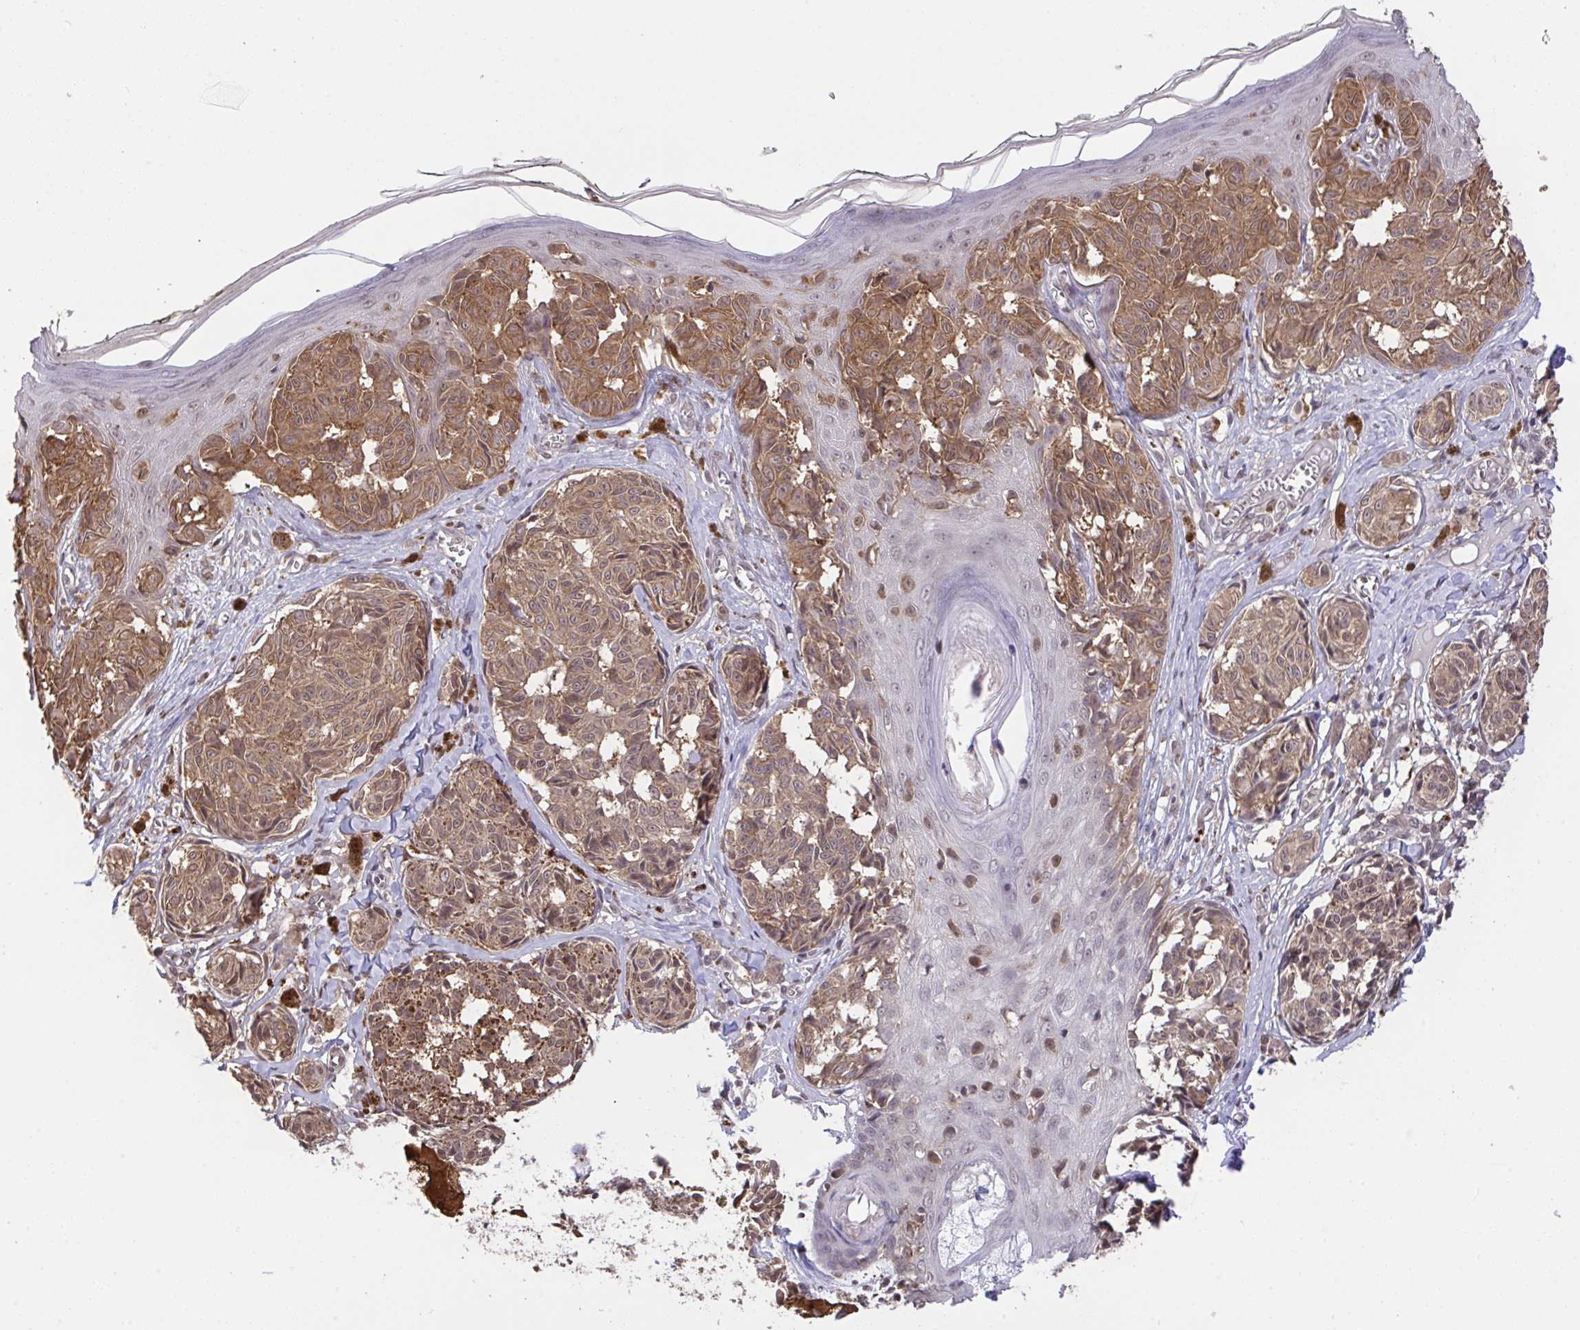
{"staining": {"intensity": "moderate", "quantity": ">75%", "location": "cytoplasmic/membranous,nuclear"}, "tissue": "melanoma", "cell_type": "Tumor cells", "image_type": "cancer", "snomed": [{"axis": "morphology", "description": "Malignant melanoma, NOS"}, {"axis": "topography", "description": "Skin"}], "caption": "Immunohistochemistry of melanoma exhibits medium levels of moderate cytoplasmic/membranous and nuclear staining in about >75% of tumor cells.", "gene": "C12orf57", "patient": {"sex": "female", "age": 43}}